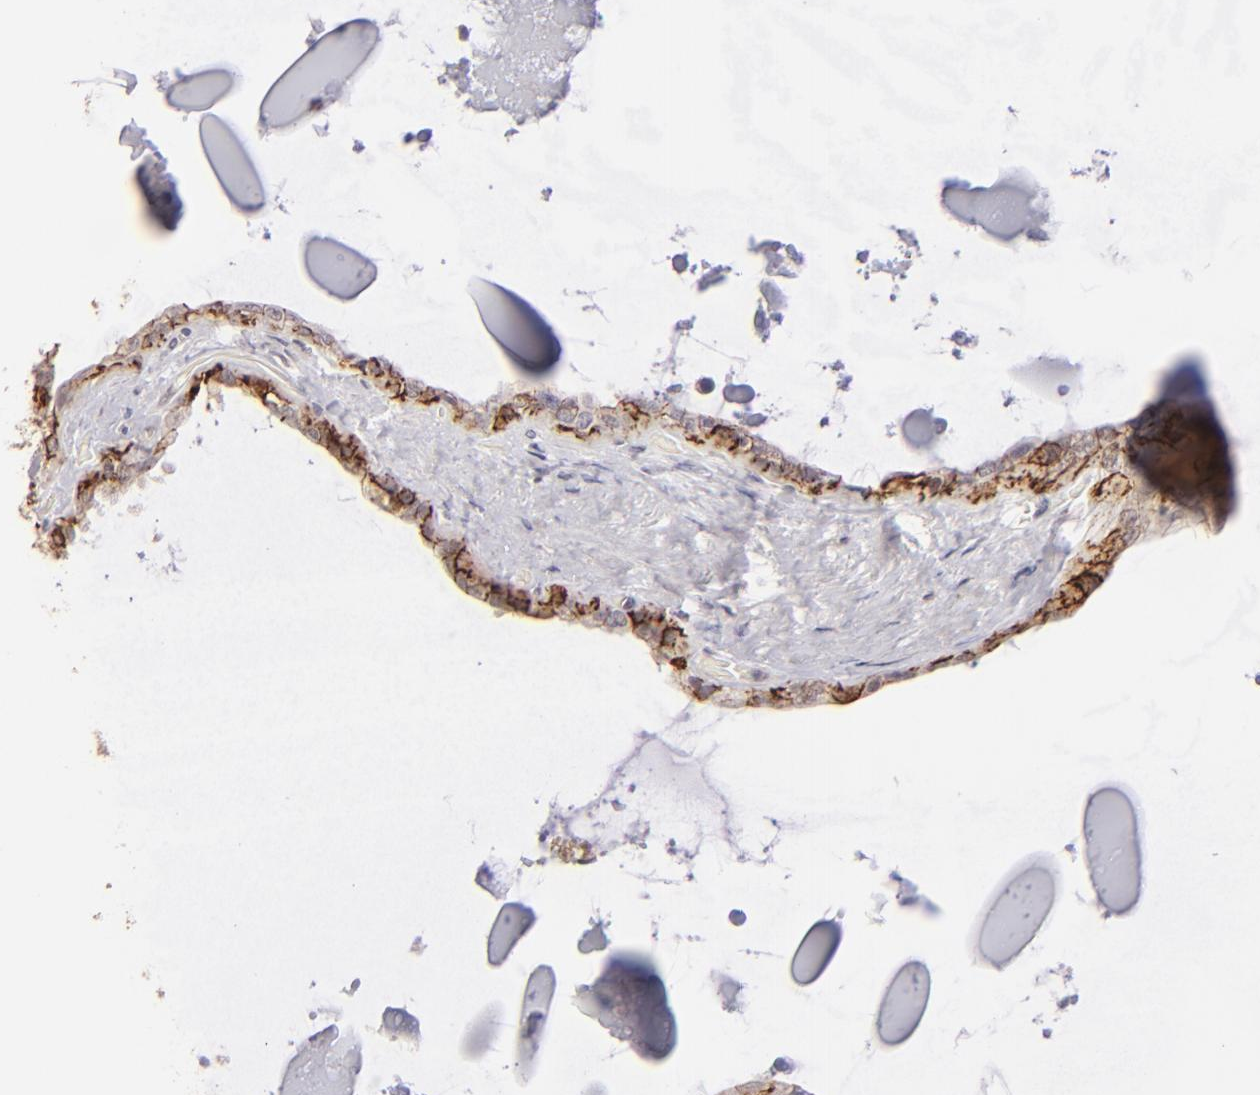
{"staining": {"intensity": "strong", "quantity": ">75%", "location": "cytoplasmic/membranous"}, "tissue": "seminal vesicle", "cell_type": "Glandular cells", "image_type": "normal", "snomed": [{"axis": "morphology", "description": "Normal tissue, NOS"}, {"axis": "morphology", "description": "Inflammation, NOS"}, {"axis": "topography", "description": "Urinary bladder"}, {"axis": "topography", "description": "Prostate"}, {"axis": "topography", "description": "Seminal veicle"}], "caption": "This photomicrograph shows immunohistochemistry staining of benign human seminal vesicle, with high strong cytoplasmic/membranous staining in approximately >75% of glandular cells.", "gene": "CLDN1", "patient": {"sex": "male", "age": 82}}